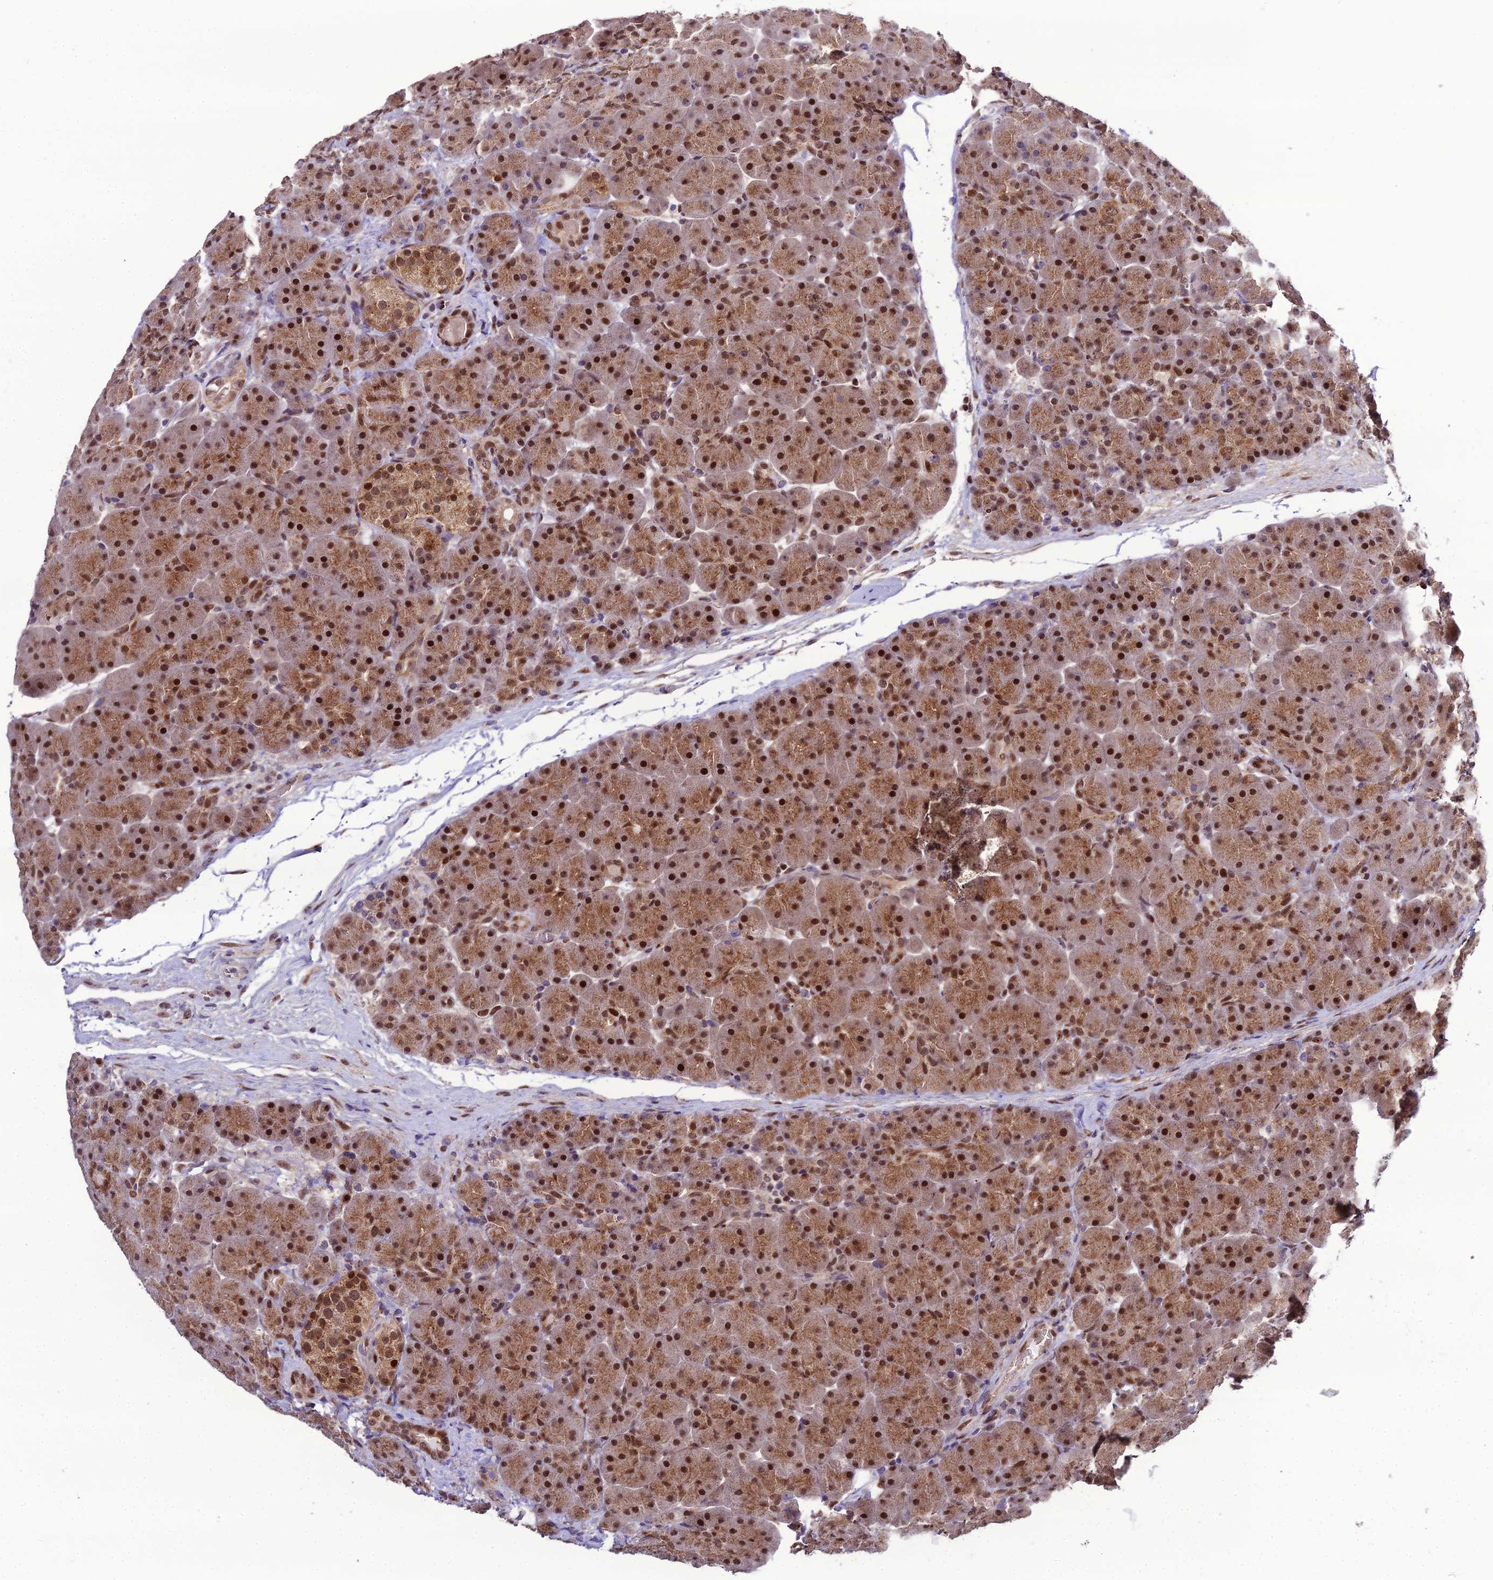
{"staining": {"intensity": "strong", "quantity": ">75%", "location": "cytoplasmic/membranous,nuclear"}, "tissue": "pancreas", "cell_type": "Exocrine glandular cells", "image_type": "normal", "snomed": [{"axis": "morphology", "description": "Normal tissue, NOS"}, {"axis": "topography", "description": "Pancreas"}], "caption": "This histopathology image reveals IHC staining of normal human pancreas, with high strong cytoplasmic/membranous,nuclear staining in approximately >75% of exocrine glandular cells.", "gene": "ARL2", "patient": {"sex": "male", "age": 66}}